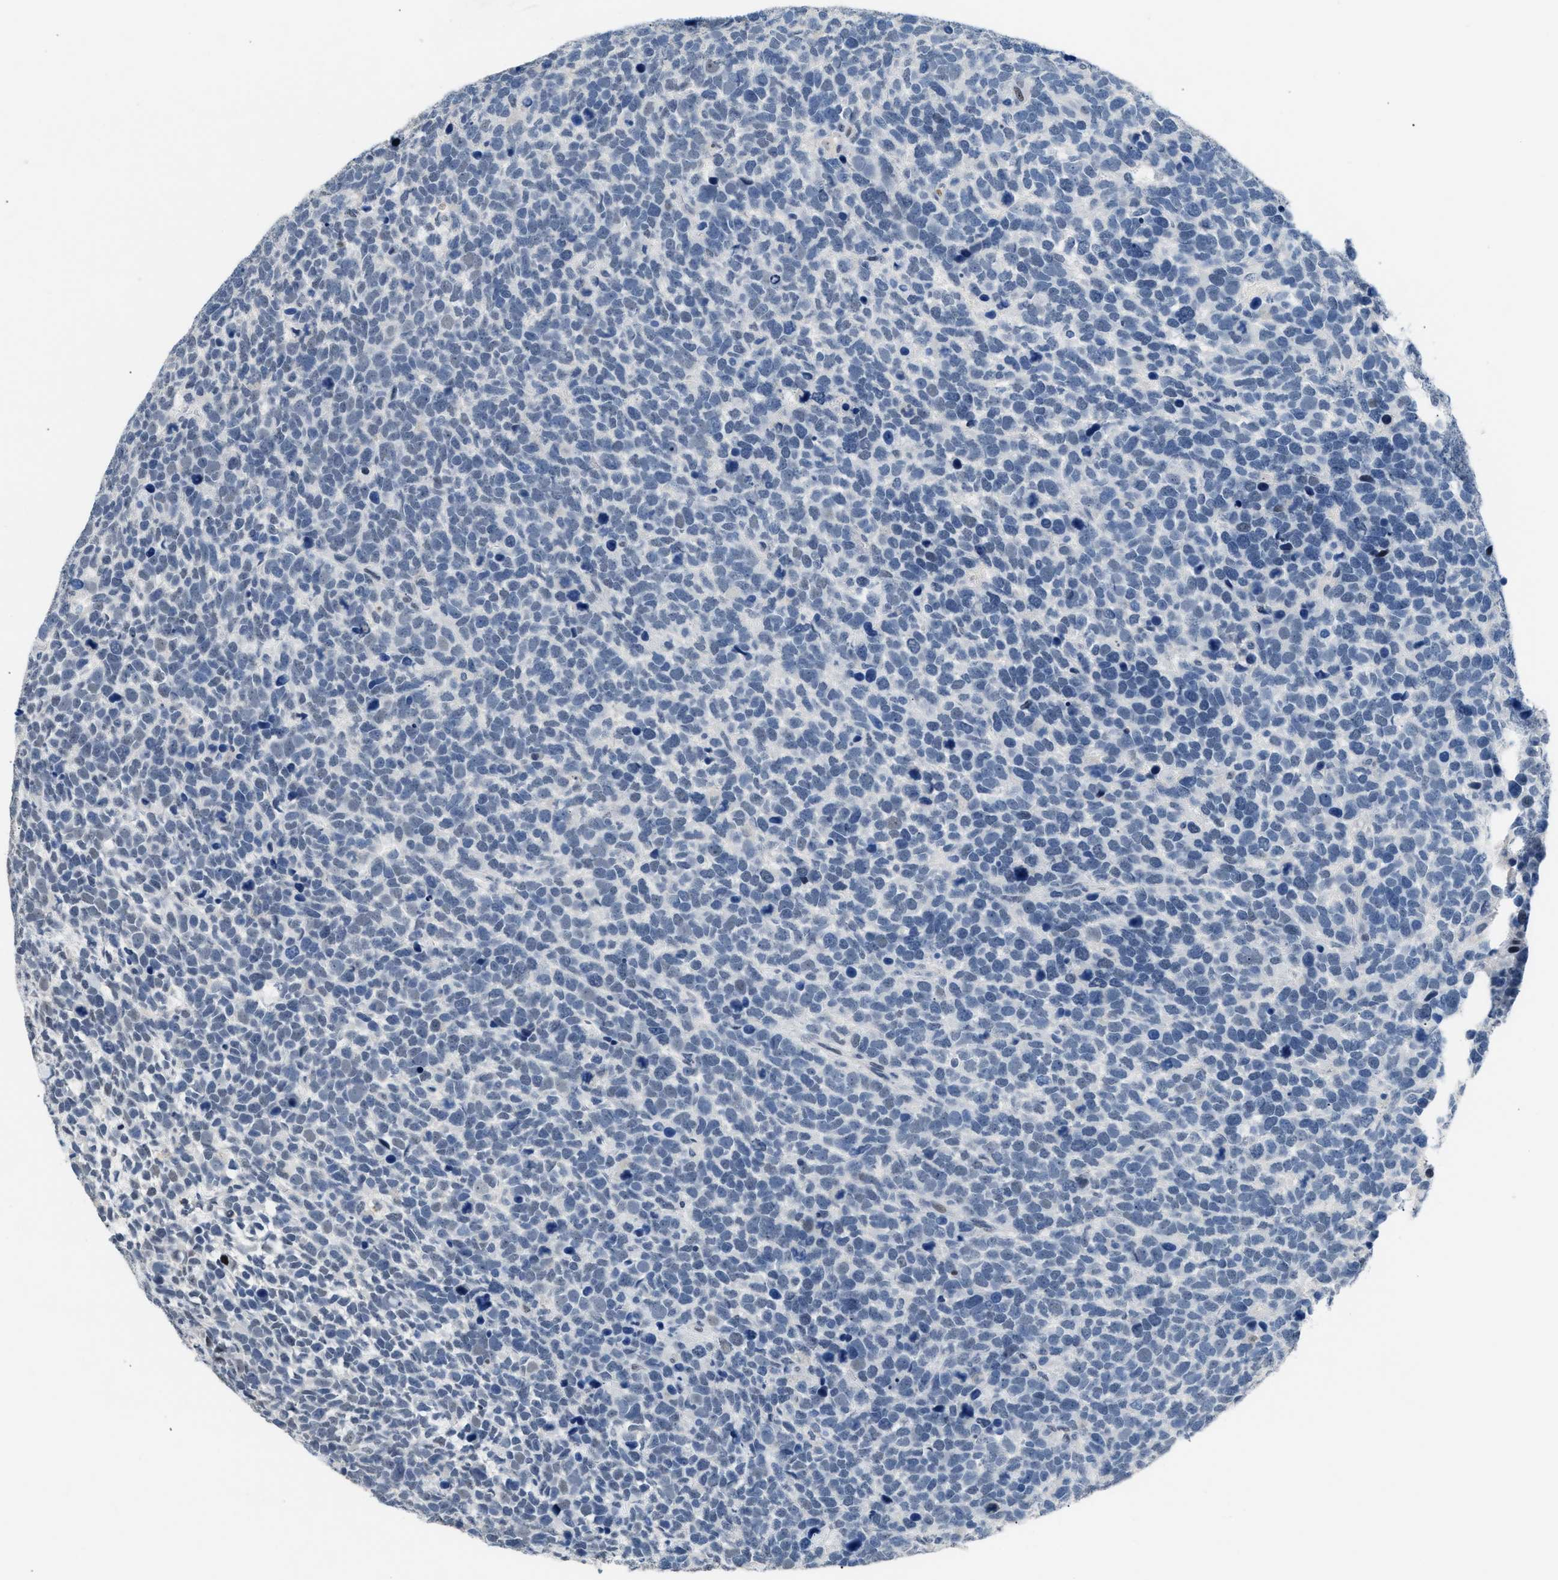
{"staining": {"intensity": "negative", "quantity": "none", "location": "none"}, "tissue": "urothelial cancer", "cell_type": "Tumor cells", "image_type": "cancer", "snomed": [{"axis": "morphology", "description": "Urothelial carcinoma, High grade"}, {"axis": "topography", "description": "Urinary bladder"}], "caption": "Tumor cells are negative for brown protein staining in urothelial carcinoma (high-grade).", "gene": "KCNC3", "patient": {"sex": "female", "age": 82}}